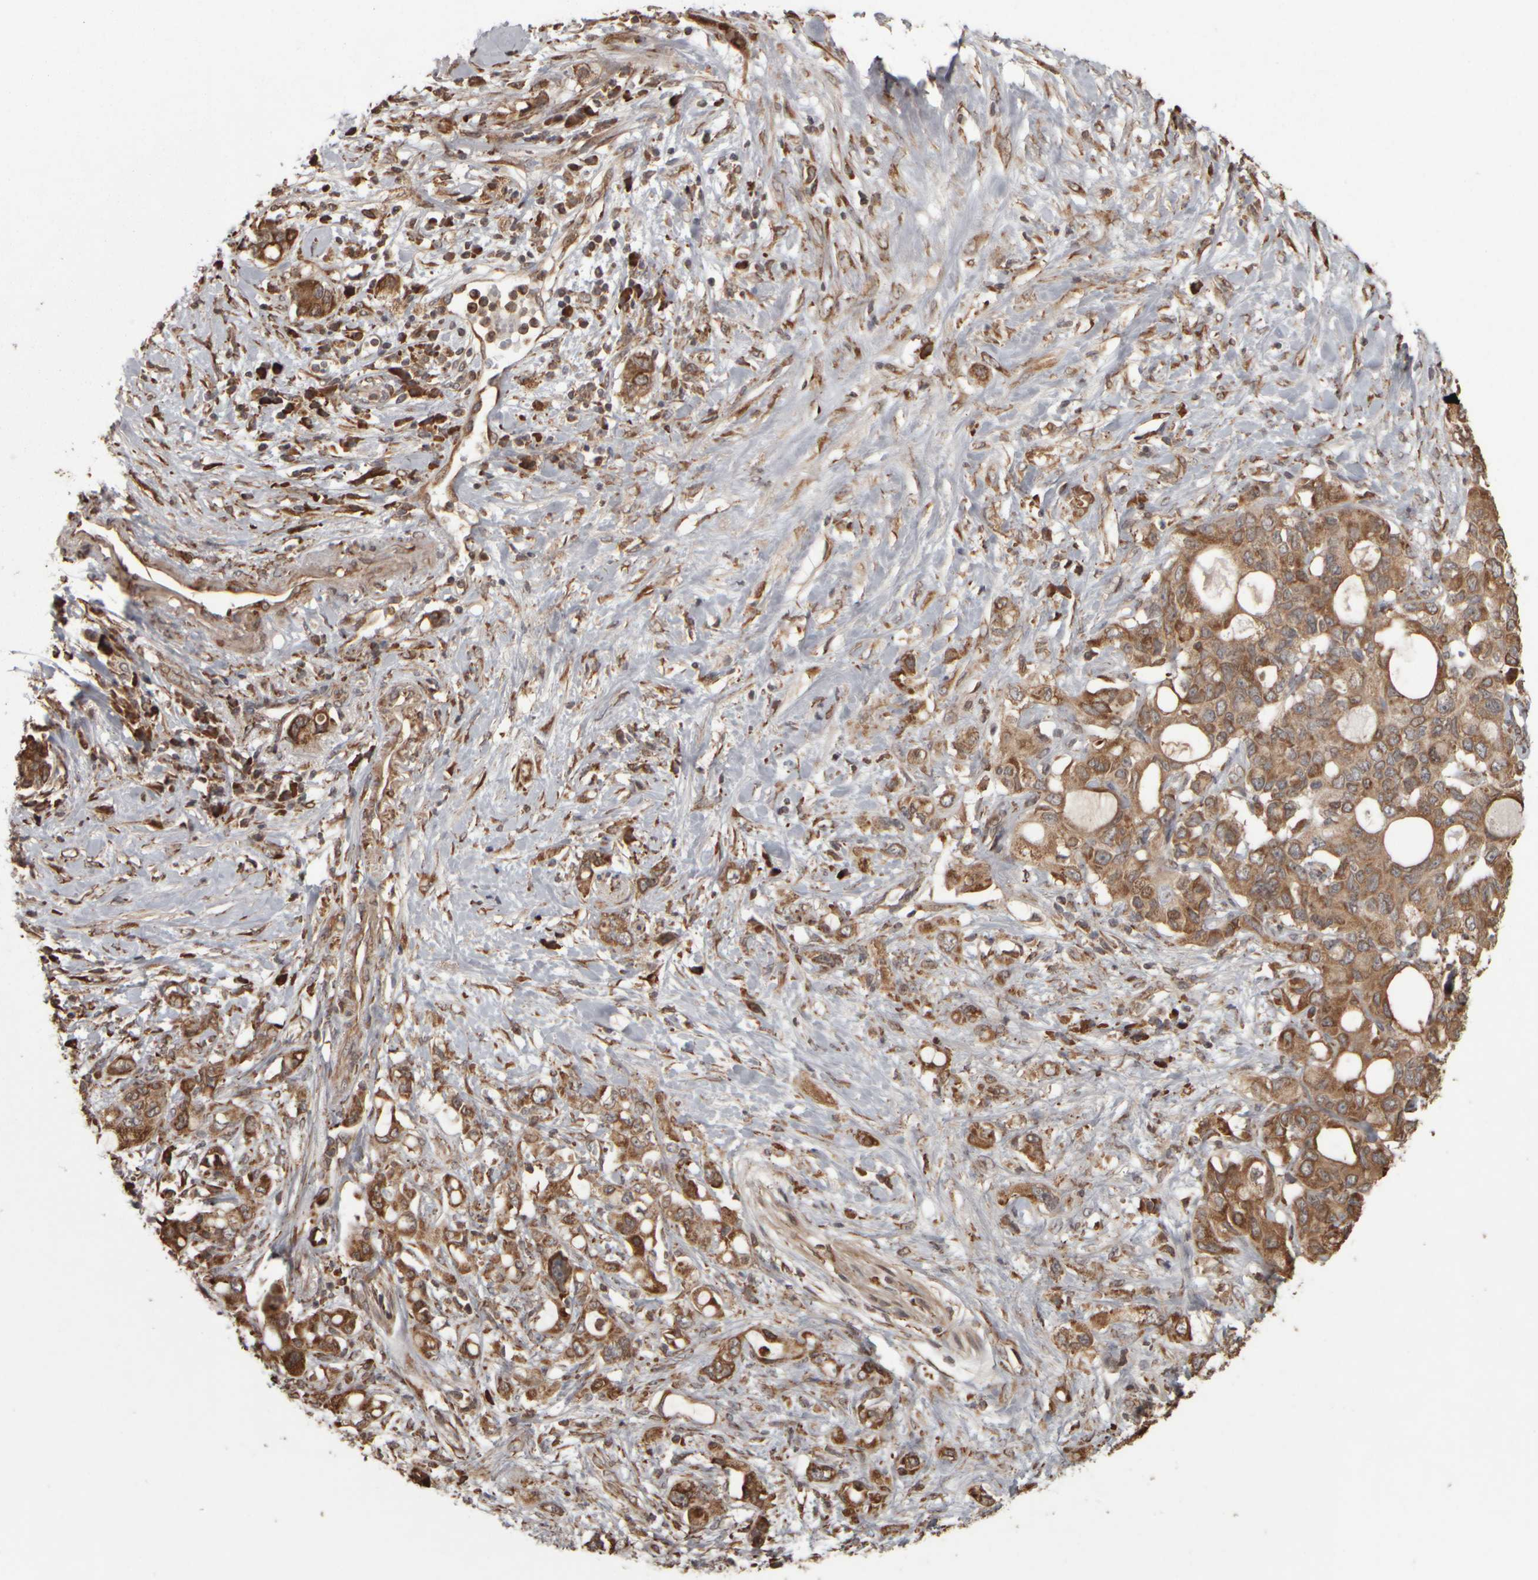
{"staining": {"intensity": "moderate", "quantity": ">75%", "location": "cytoplasmic/membranous"}, "tissue": "pancreatic cancer", "cell_type": "Tumor cells", "image_type": "cancer", "snomed": [{"axis": "morphology", "description": "Adenocarcinoma, NOS"}, {"axis": "topography", "description": "Pancreas"}], "caption": "Protein staining exhibits moderate cytoplasmic/membranous expression in approximately >75% of tumor cells in pancreatic adenocarcinoma.", "gene": "AGBL3", "patient": {"sex": "female", "age": 56}}